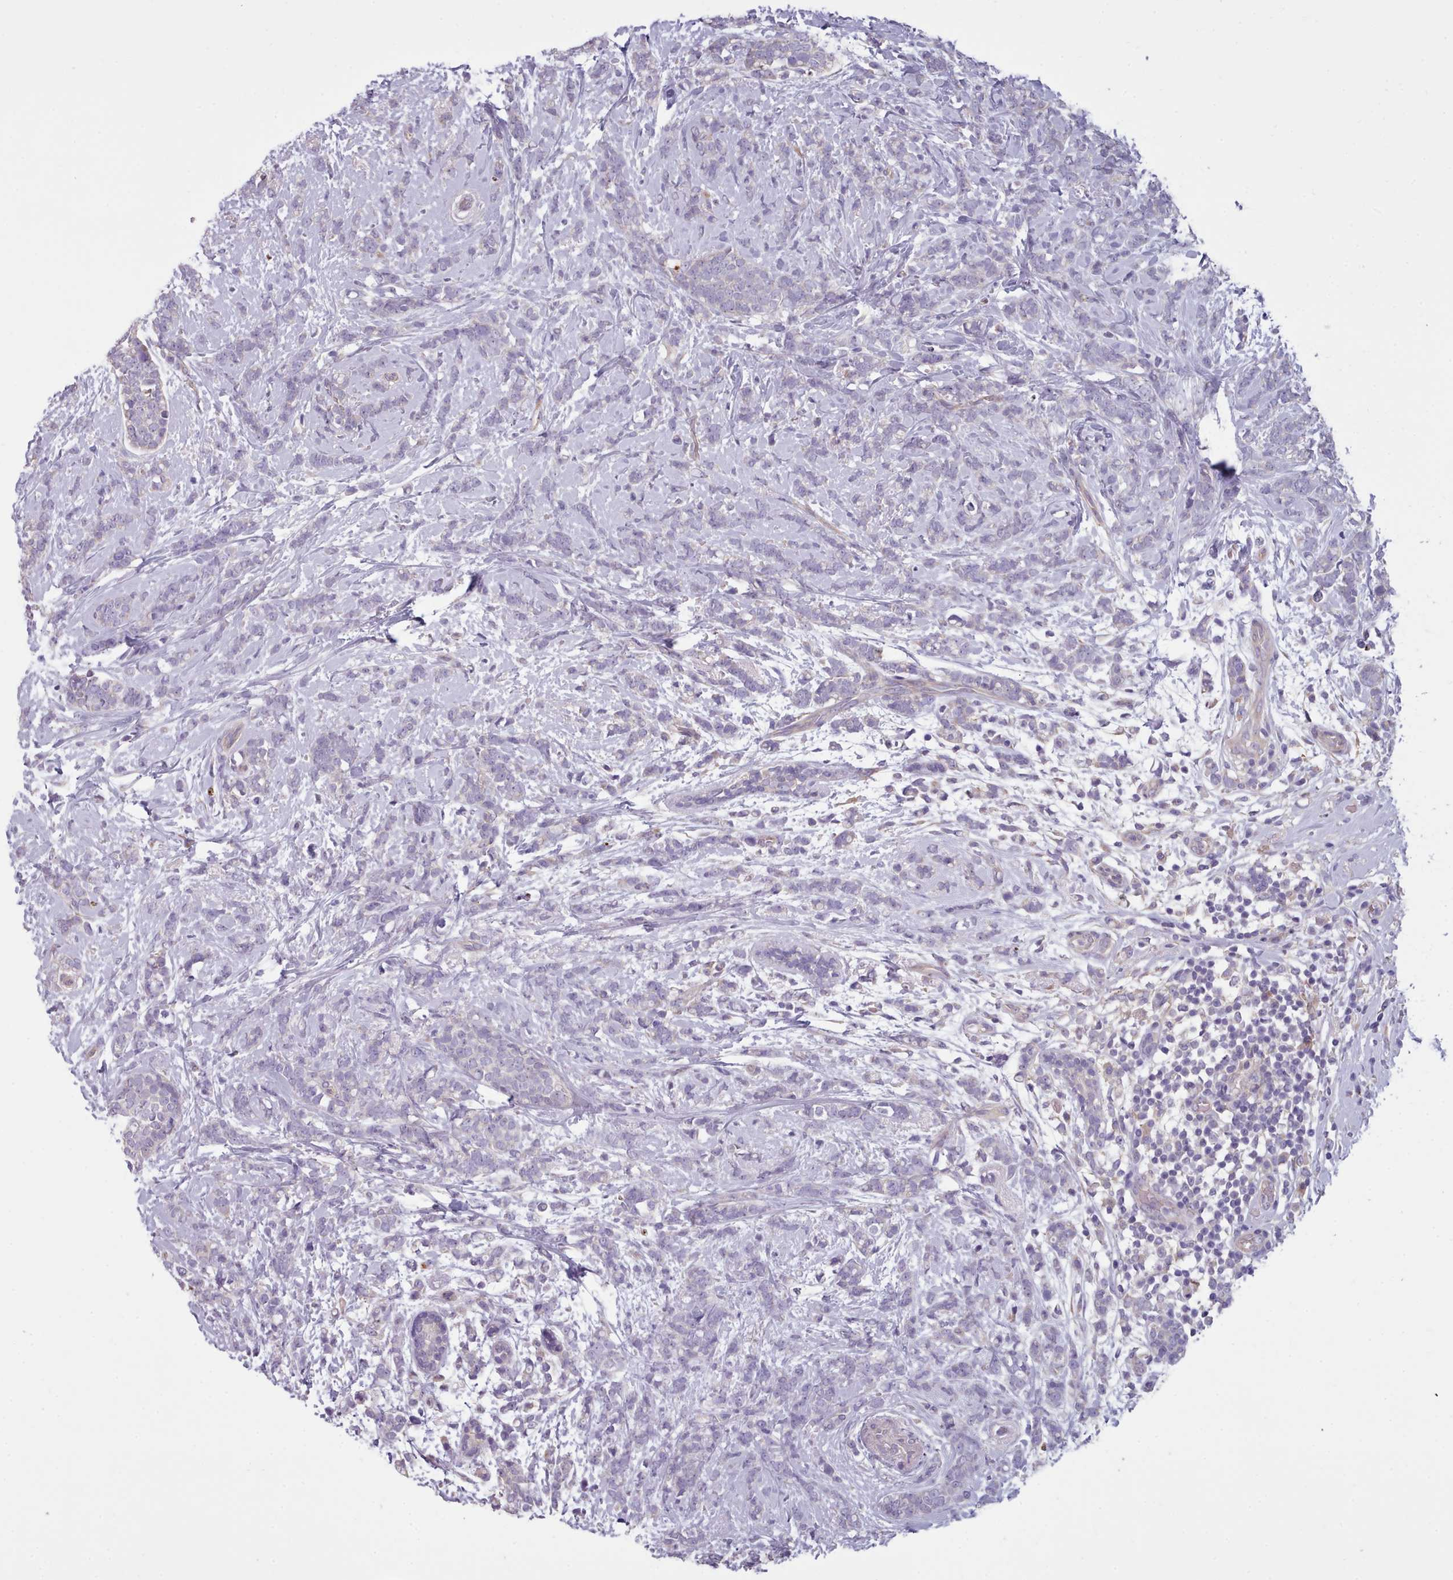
{"staining": {"intensity": "negative", "quantity": "none", "location": "none"}, "tissue": "breast cancer", "cell_type": "Tumor cells", "image_type": "cancer", "snomed": [{"axis": "morphology", "description": "Lobular carcinoma"}, {"axis": "topography", "description": "Breast"}], "caption": "Immunohistochemical staining of human breast lobular carcinoma demonstrates no significant positivity in tumor cells.", "gene": "DPF1", "patient": {"sex": "female", "age": 58}}